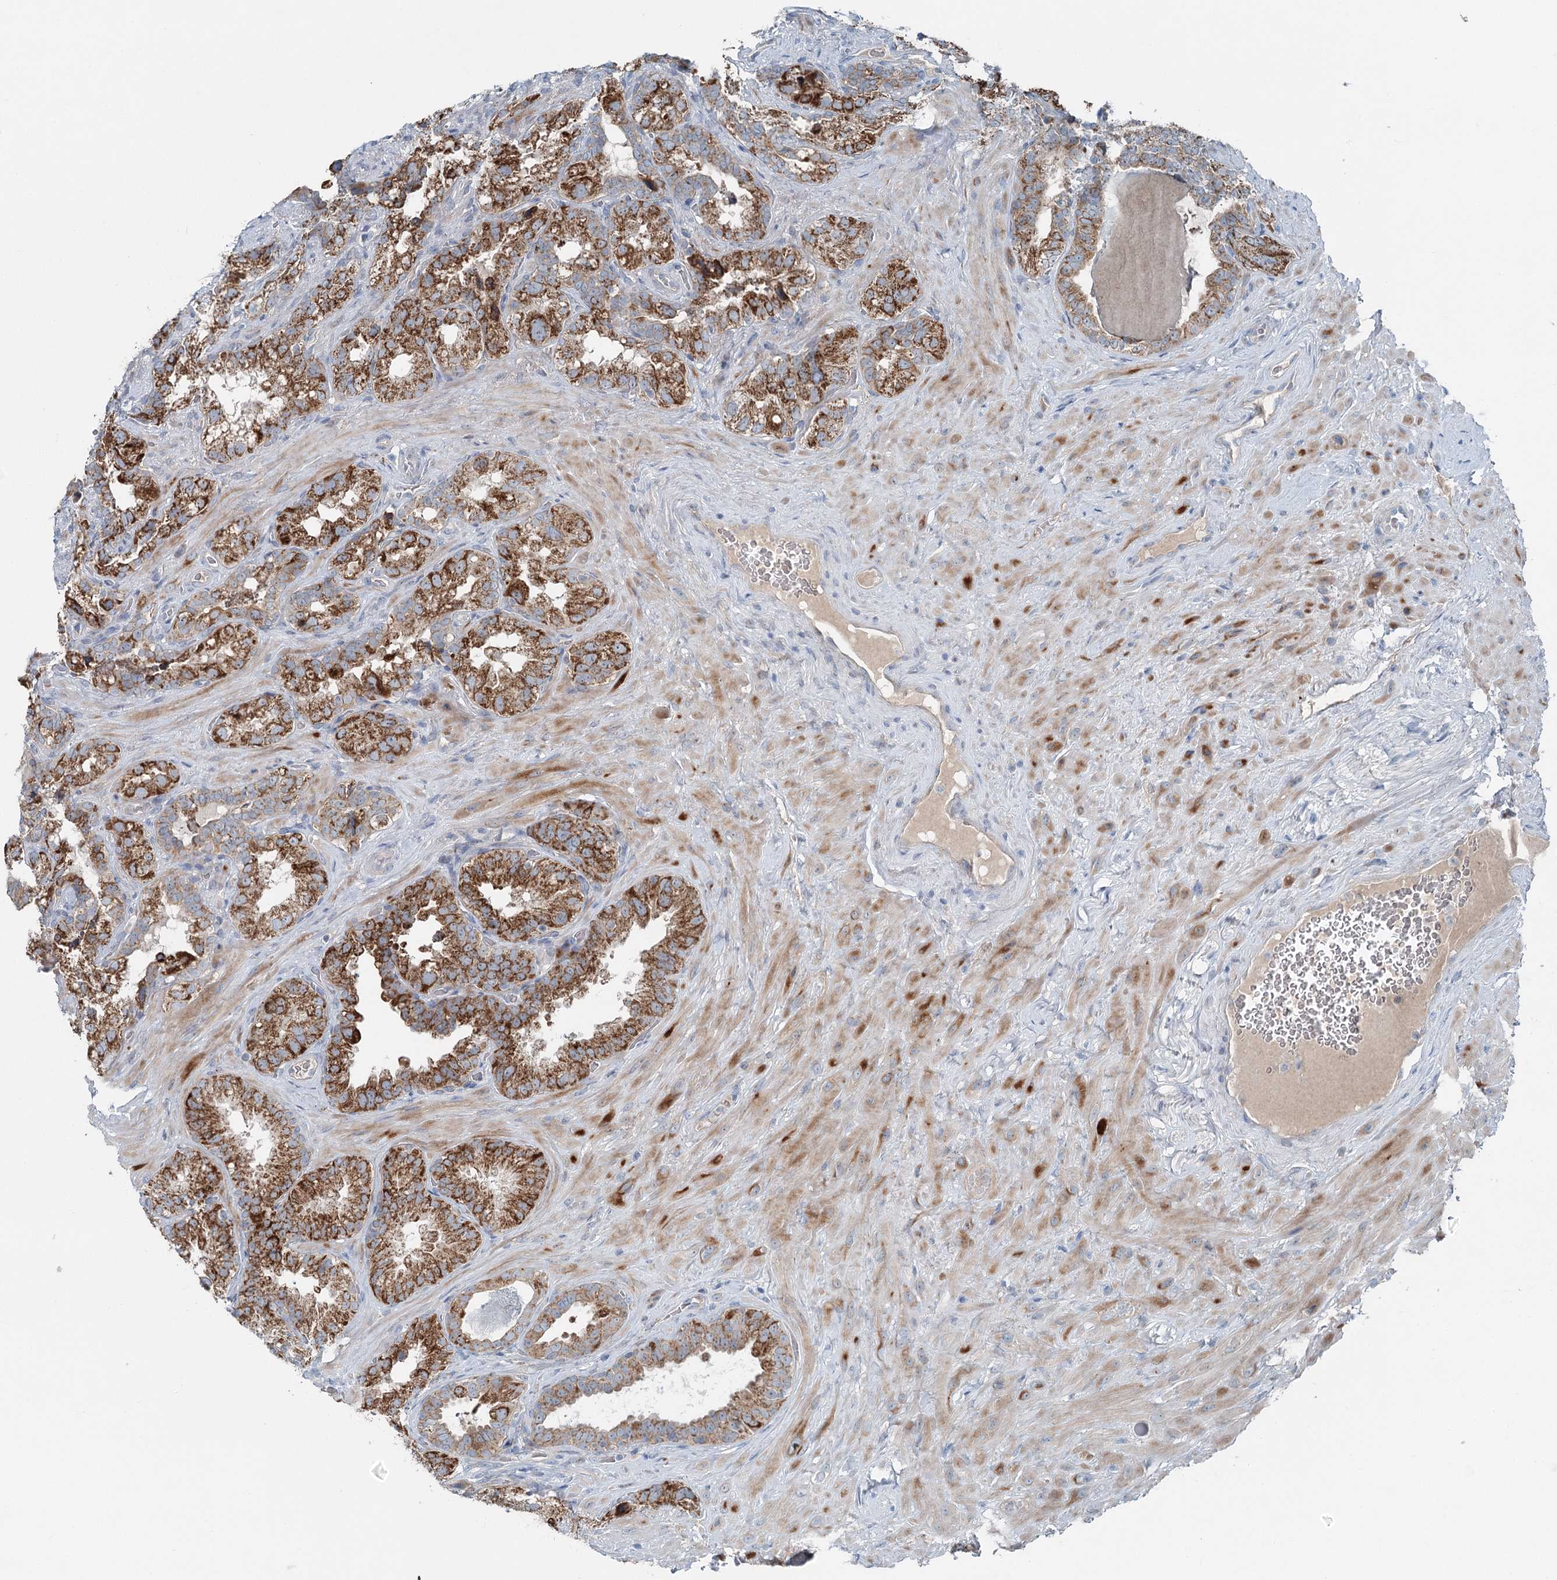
{"staining": {"intensity": "moderate", "quantity": ">75%", "location": "cytoplasmic/membranous"}, "tissue": "seminal vesicle", "cell_type": "Glandular cells", "image_type": "normal", "snomed": [{"axis": "morphology", "description": "Normal tissue, NOS"}, {"axis": "topography", "description": "Seminal veicle"}, {"axis": "topography", "description": "Peripheral nerve tissue"}], "caption": "Seminal vesicle stained with DAB (3,3'-diaminobenzidine) immunohistochemistry (IHC) exhibits medium levels of moderate cytoplasmic/membranous positivity in about >75% of glandular cells. The staining was performed using DAB (3,3'-diaminobenzidine), with brown indicating positive protein expression. Nuclei are stained blue with hematoxylin.", "gene": "CHCHD5", "patient": {"sex": "male", "age": 67}}